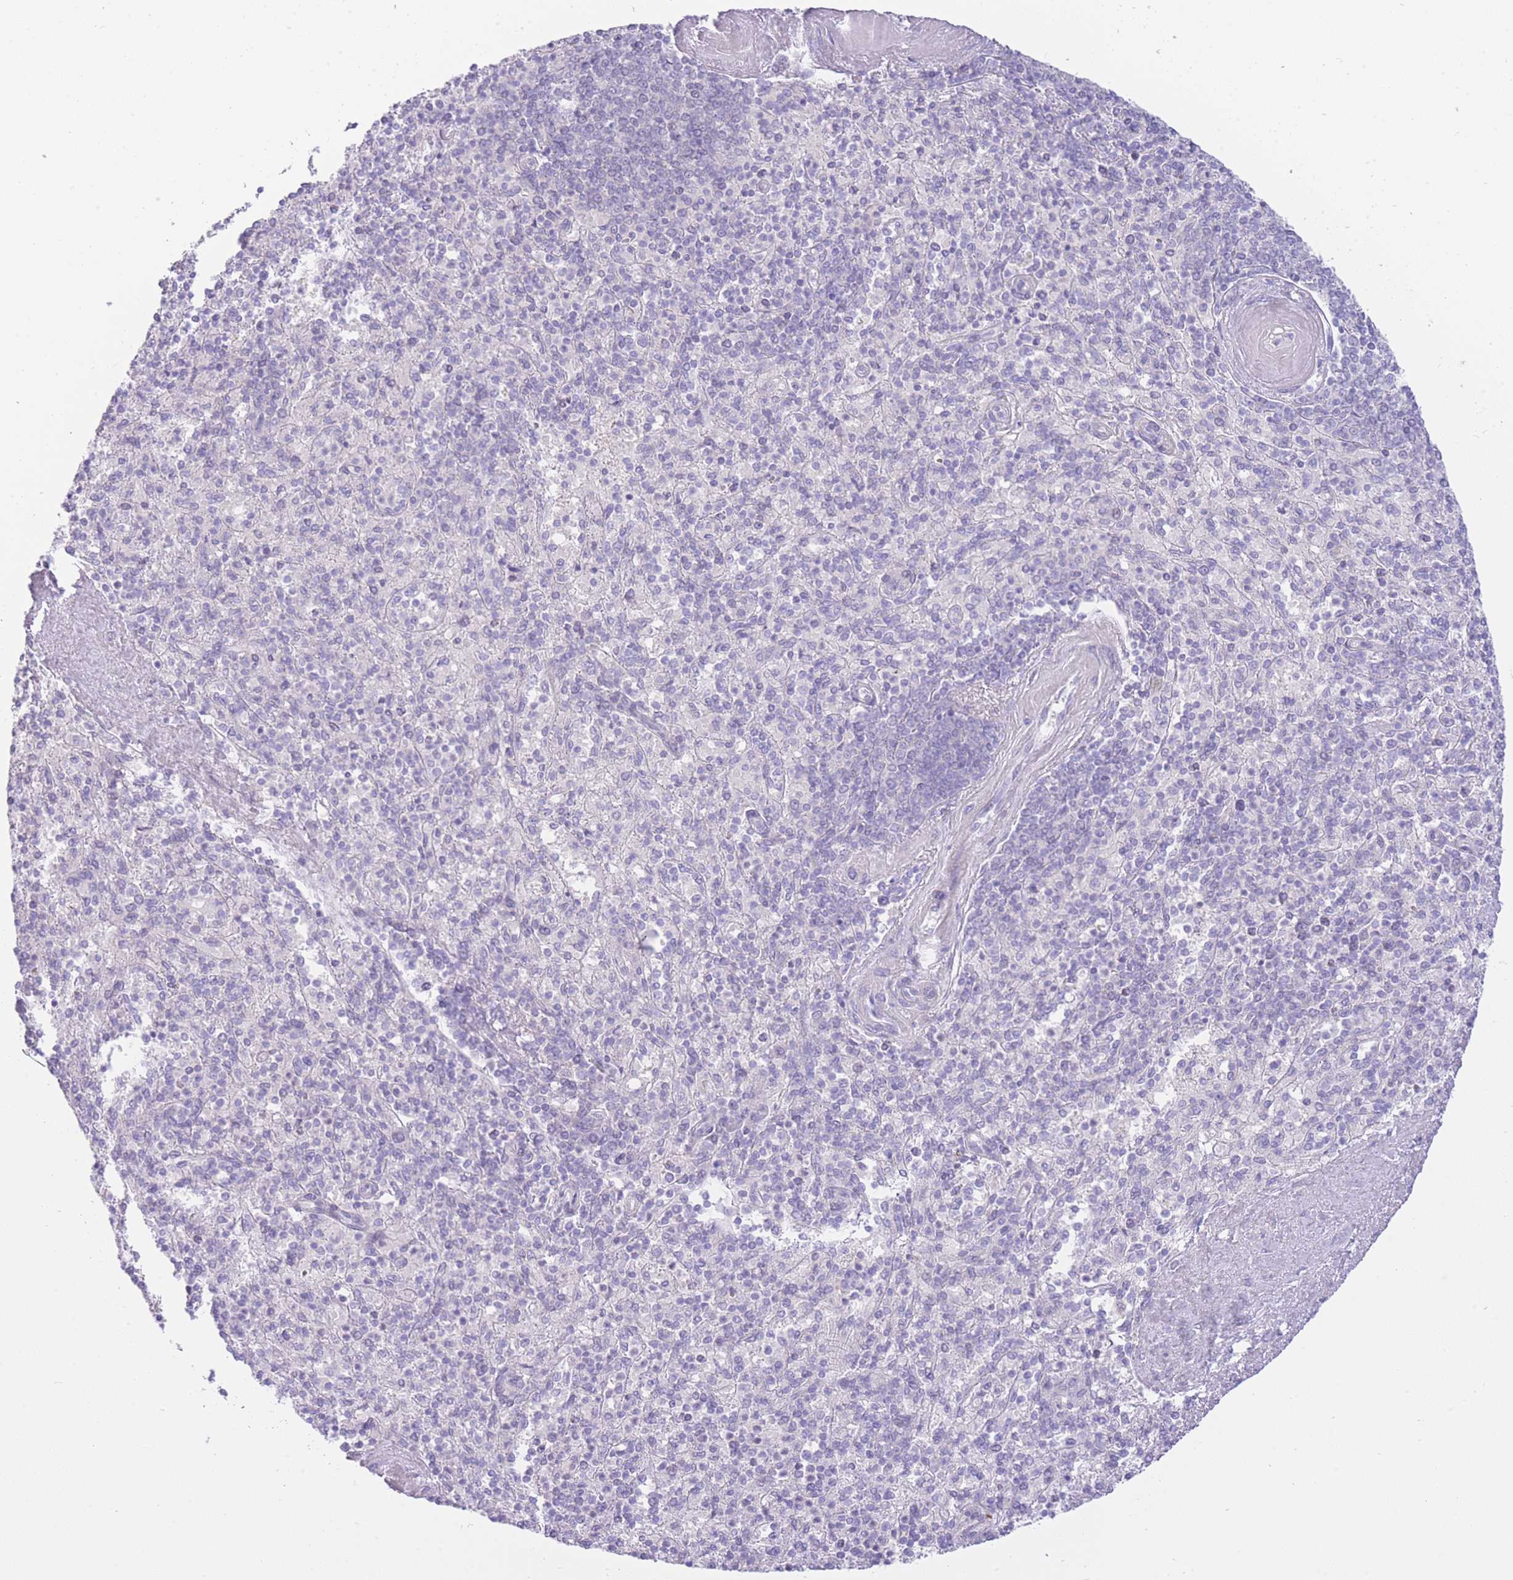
{"staining": {"intensity": "negative", "quantity": "none", "location": "none"}, "tissue": "spleen", "cell_type": "Cells in red pulp", "image_type": "normal", "snomed": [{"axis": "morphology", "description": "Normal tissue, NOS"}, {"axis": "topography", "description": "Spleen"}], "caption": "Immunohistochemistry (IHC) micrograph of benign spleen: human spleen stained with DAB (3,3'-diaminobenzidine) reveals no significant protein positivity in cells in red pulp.", "gene": "ZNF212", "patient": {"sex": "male", "age": 82}}